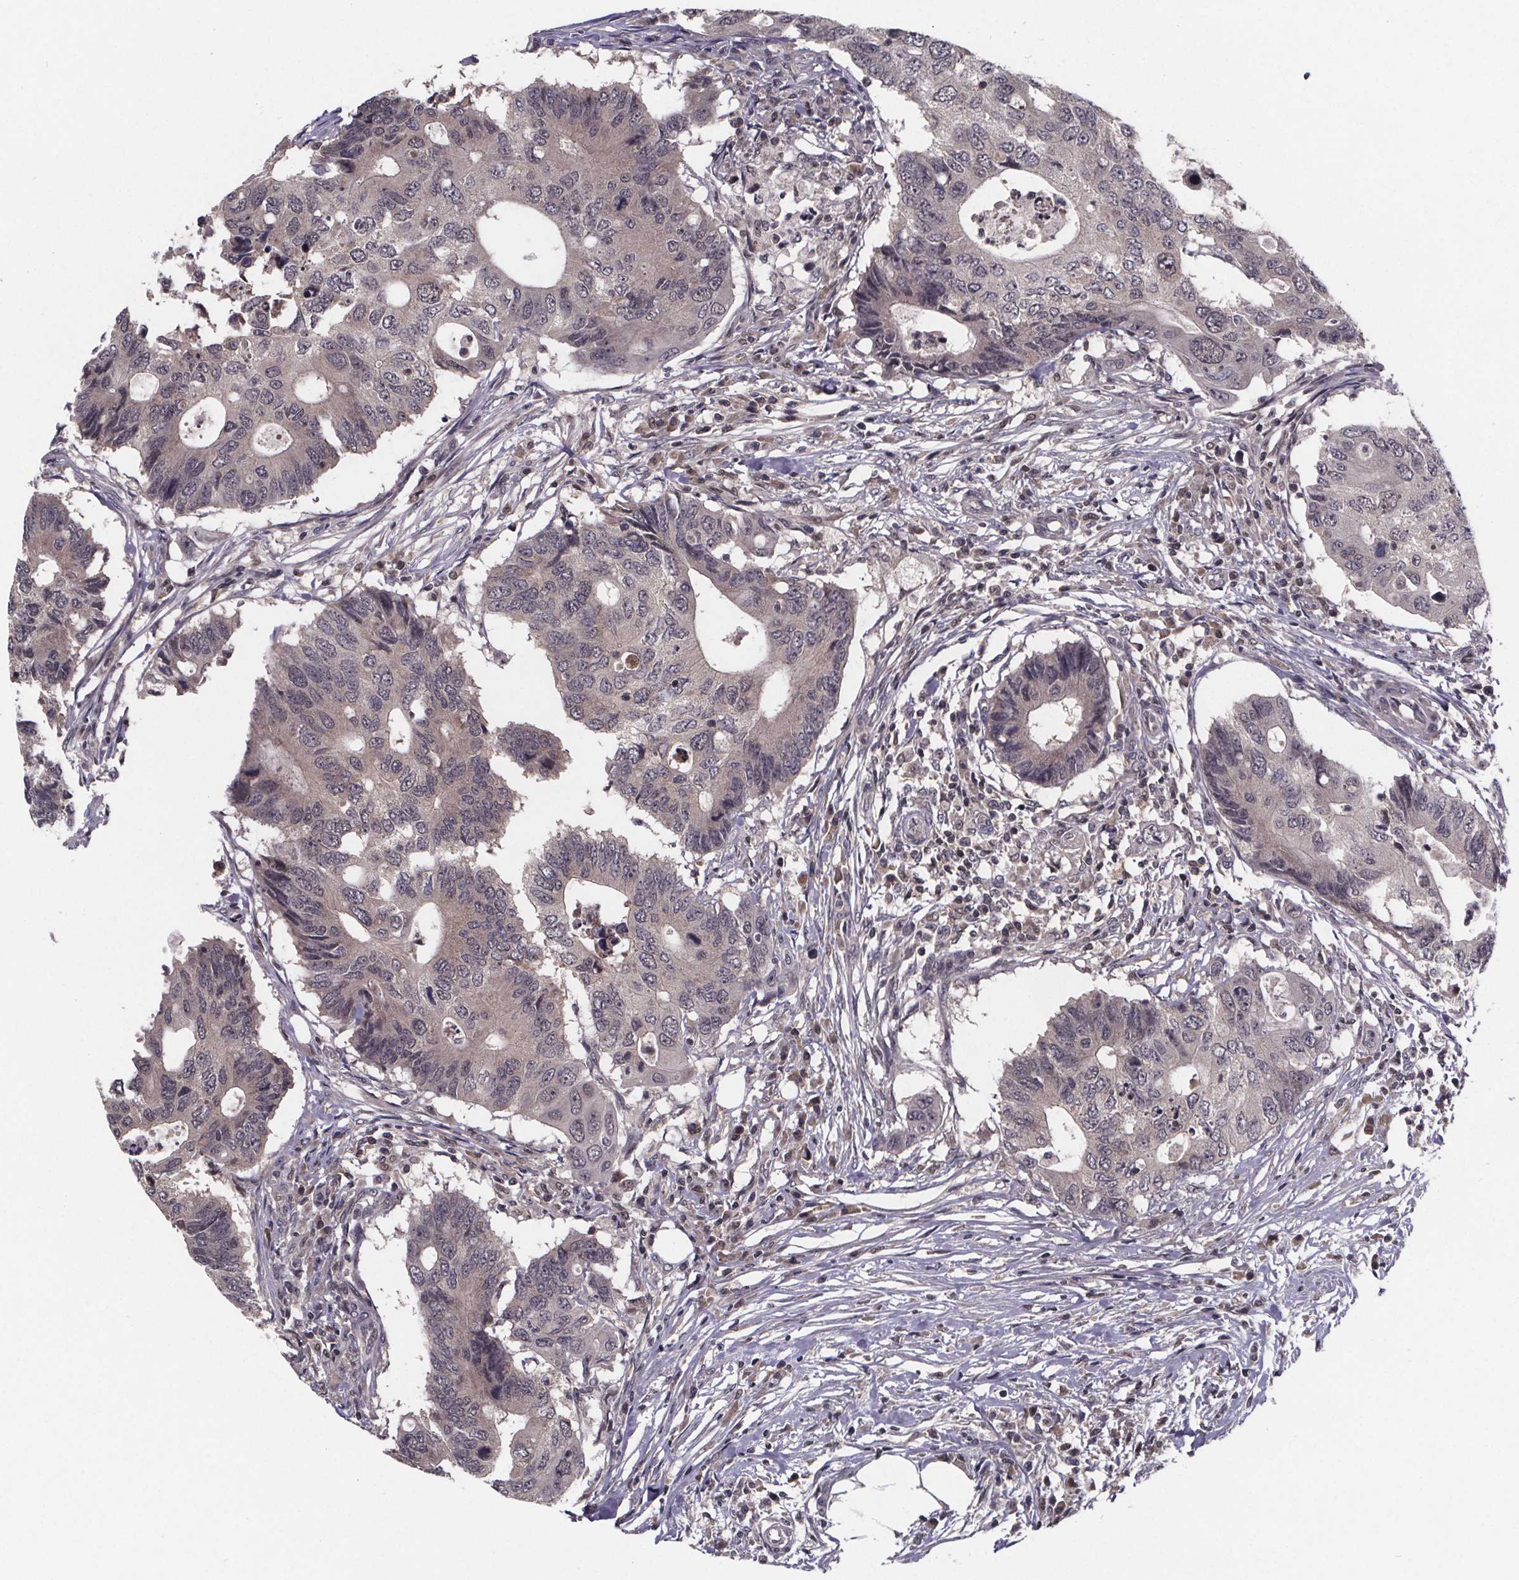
{"staining": {"intensity": "negative", "quantity": "none", "location": "none"}, "tissue": "colorectal cancer", "cell_type": "Tumor cells", "image_type": "cancer", "snomed": [{"axis": "morphology", "description": "Adenocarcinoma, NOS"}, {"axis": "topography", "description": "Colon"}], "caption": "The micrograph displays no significant expression in tumor cells of colorectal adenocarcinoma.", "gene": "FN3KRP", "patient": {"sex": "male", "age": 71}}